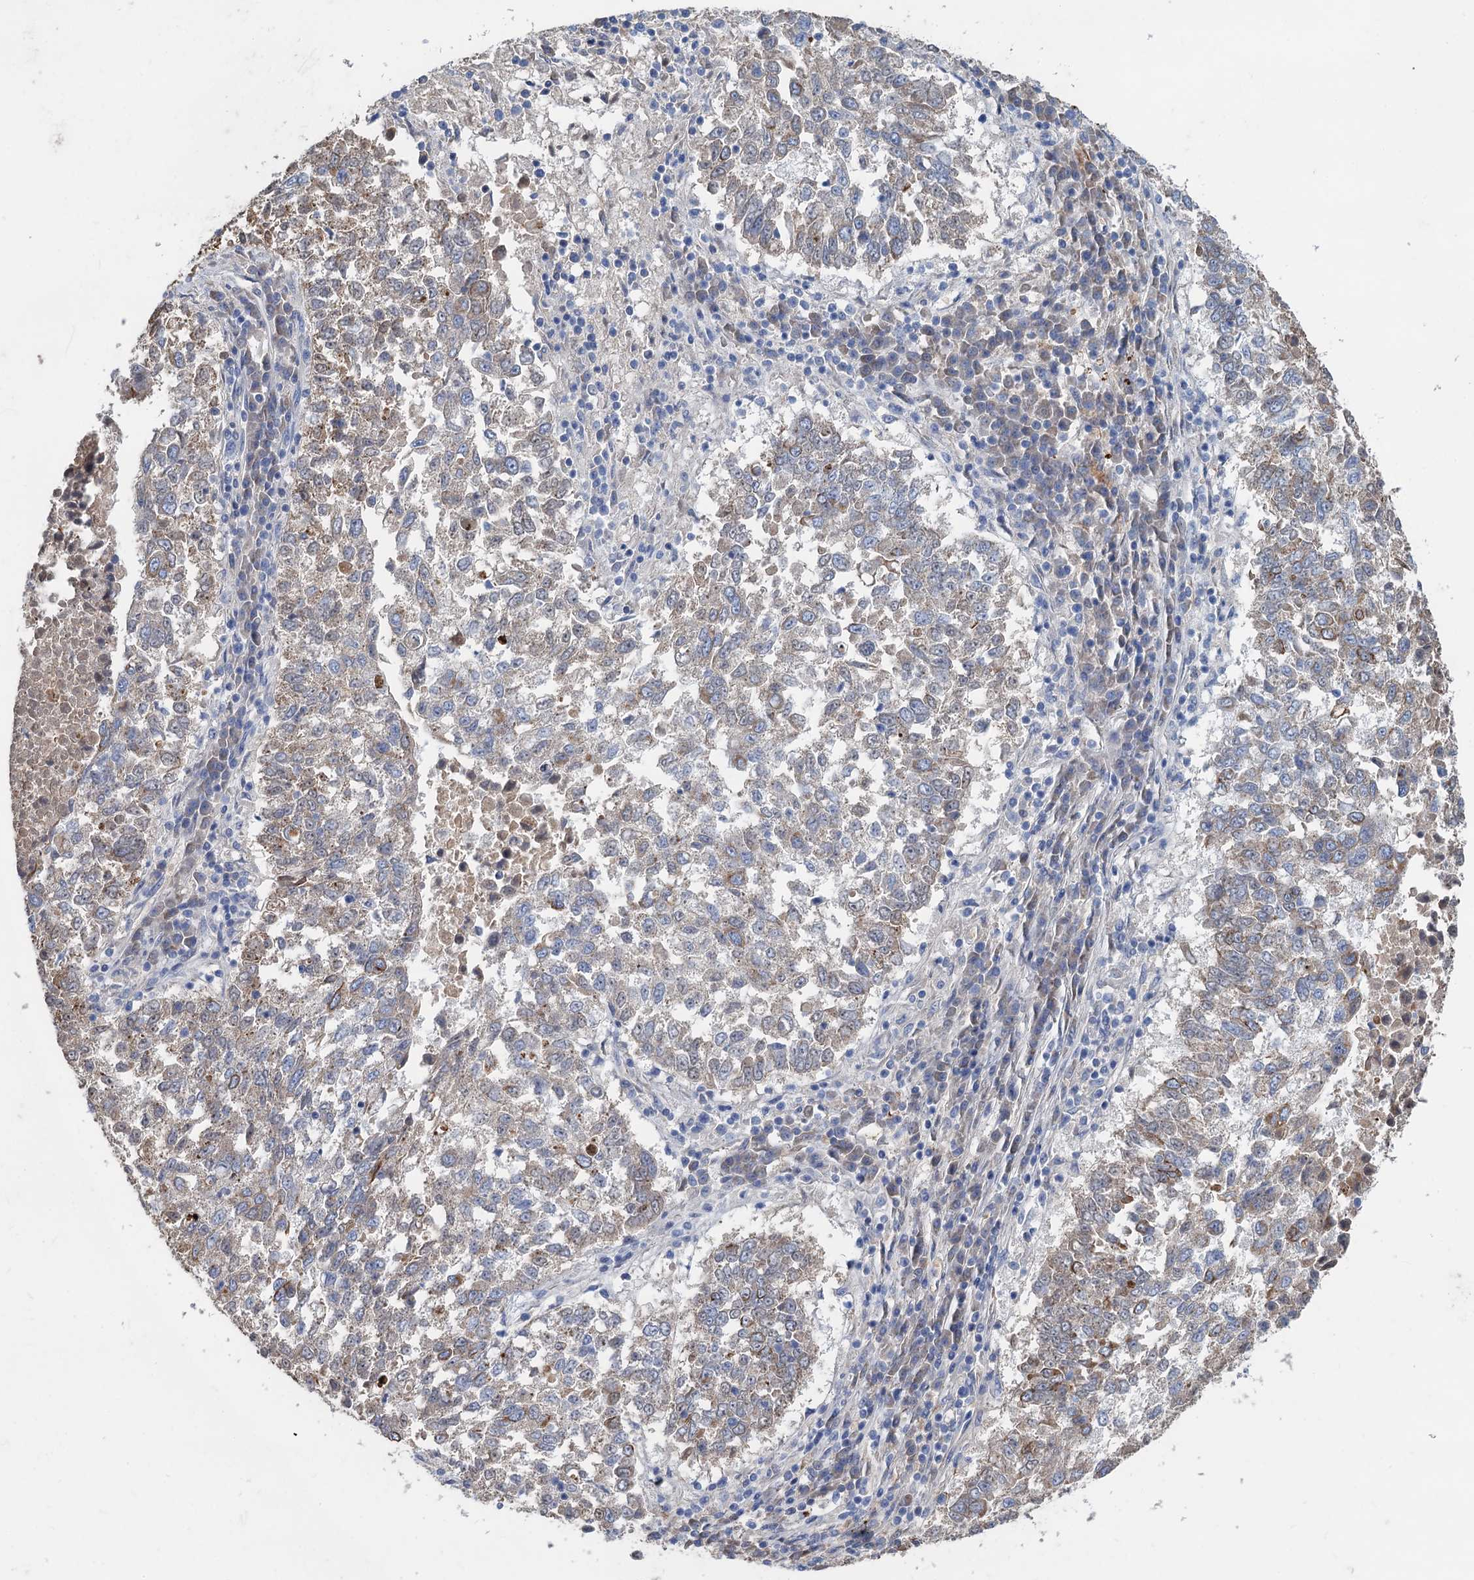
{"staining": {"intensity": "weak", "quantity": ">75%", "location": "cytoplasmic/membranous"}, "tissue": "lung cancer", "cell_type": "Tumor cells", "image_type": "cancer", "snomed": [{"axis": "morphology", "description": "Squamous cell carcinoma, NOS"}, {"axis": "topography", "description": "Lung"}], "caption": "Immunohistochemistry (IHC) photomicrograph of neoplastic tissue: human lung squamous cell carcinoma stained using immunohistochemistry (IHC) reveals low levels of weak protein expression localized specifically in the cytoplasmic/membranous of tumor cells, appearing as a cytoplasmic/membranous brown color.", "gene": "SMCO3", "patient": {"sex": "male", "age": 73}}